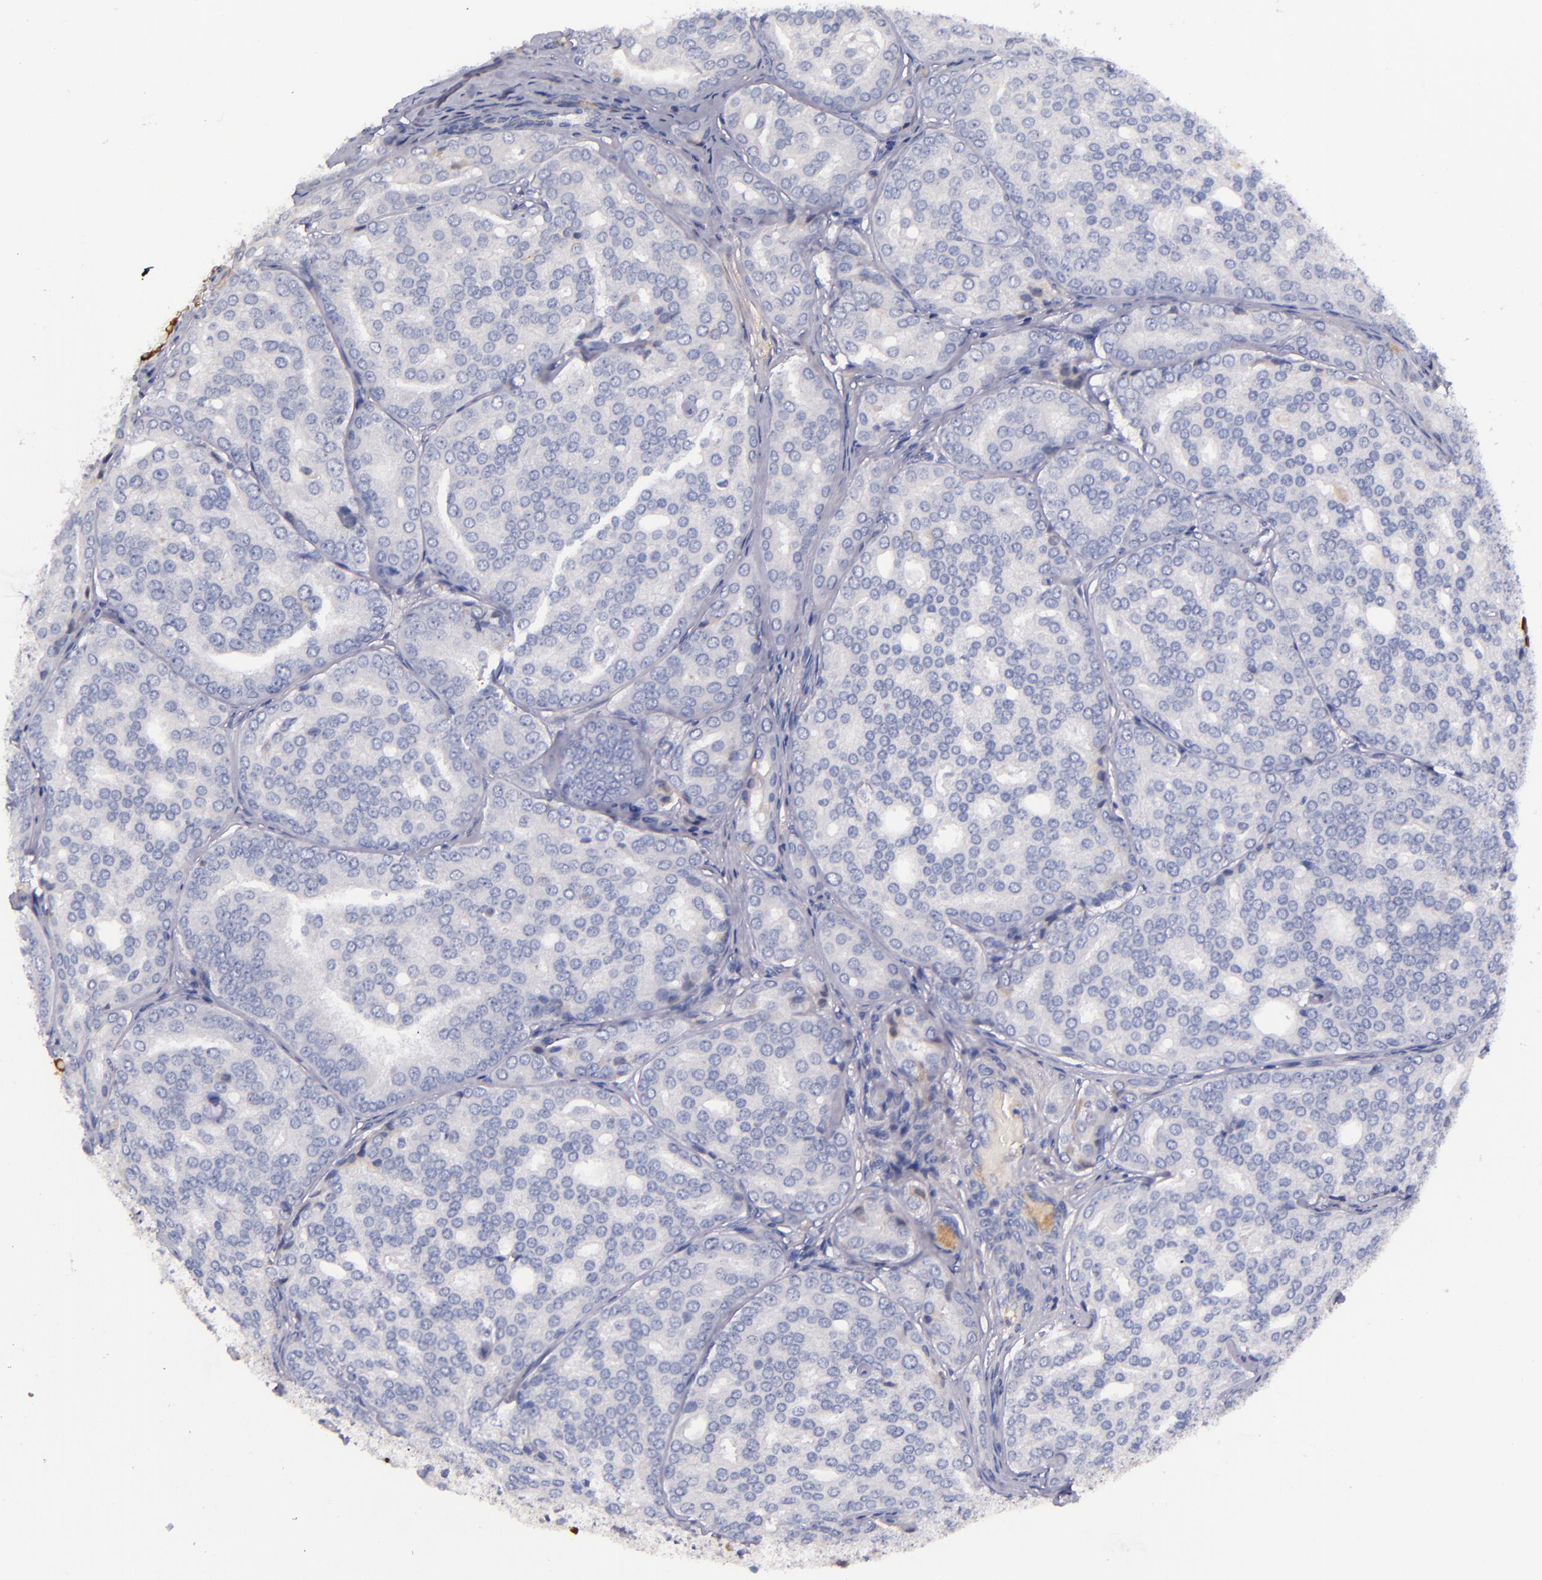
{"staining": {"intensity": "negative", "quantity": "none", "location": "none"}, "tissue": "prostate cancer", "cell_type": "Tumor cells", "image_type": "cancer", "snomed": [{"axis": "morphology", "description": "Adenocarcinoma, High grade"}, {"axis": "topography", "description": "Prostate"}], "caption": "Immunohistochemical staining of human prostate cancer (high-grade adenocarcinoma) displays no significant expression in tumor cells. The staining was performed using DAB (3,3'-diaminobenzidine) to visualize the protein expression in brown, while the nuclei were stained in blue with hematoxylin (Magnification: 20x).", "gene": "KNG1", "patient": {"sex": "male", "age": 64}}